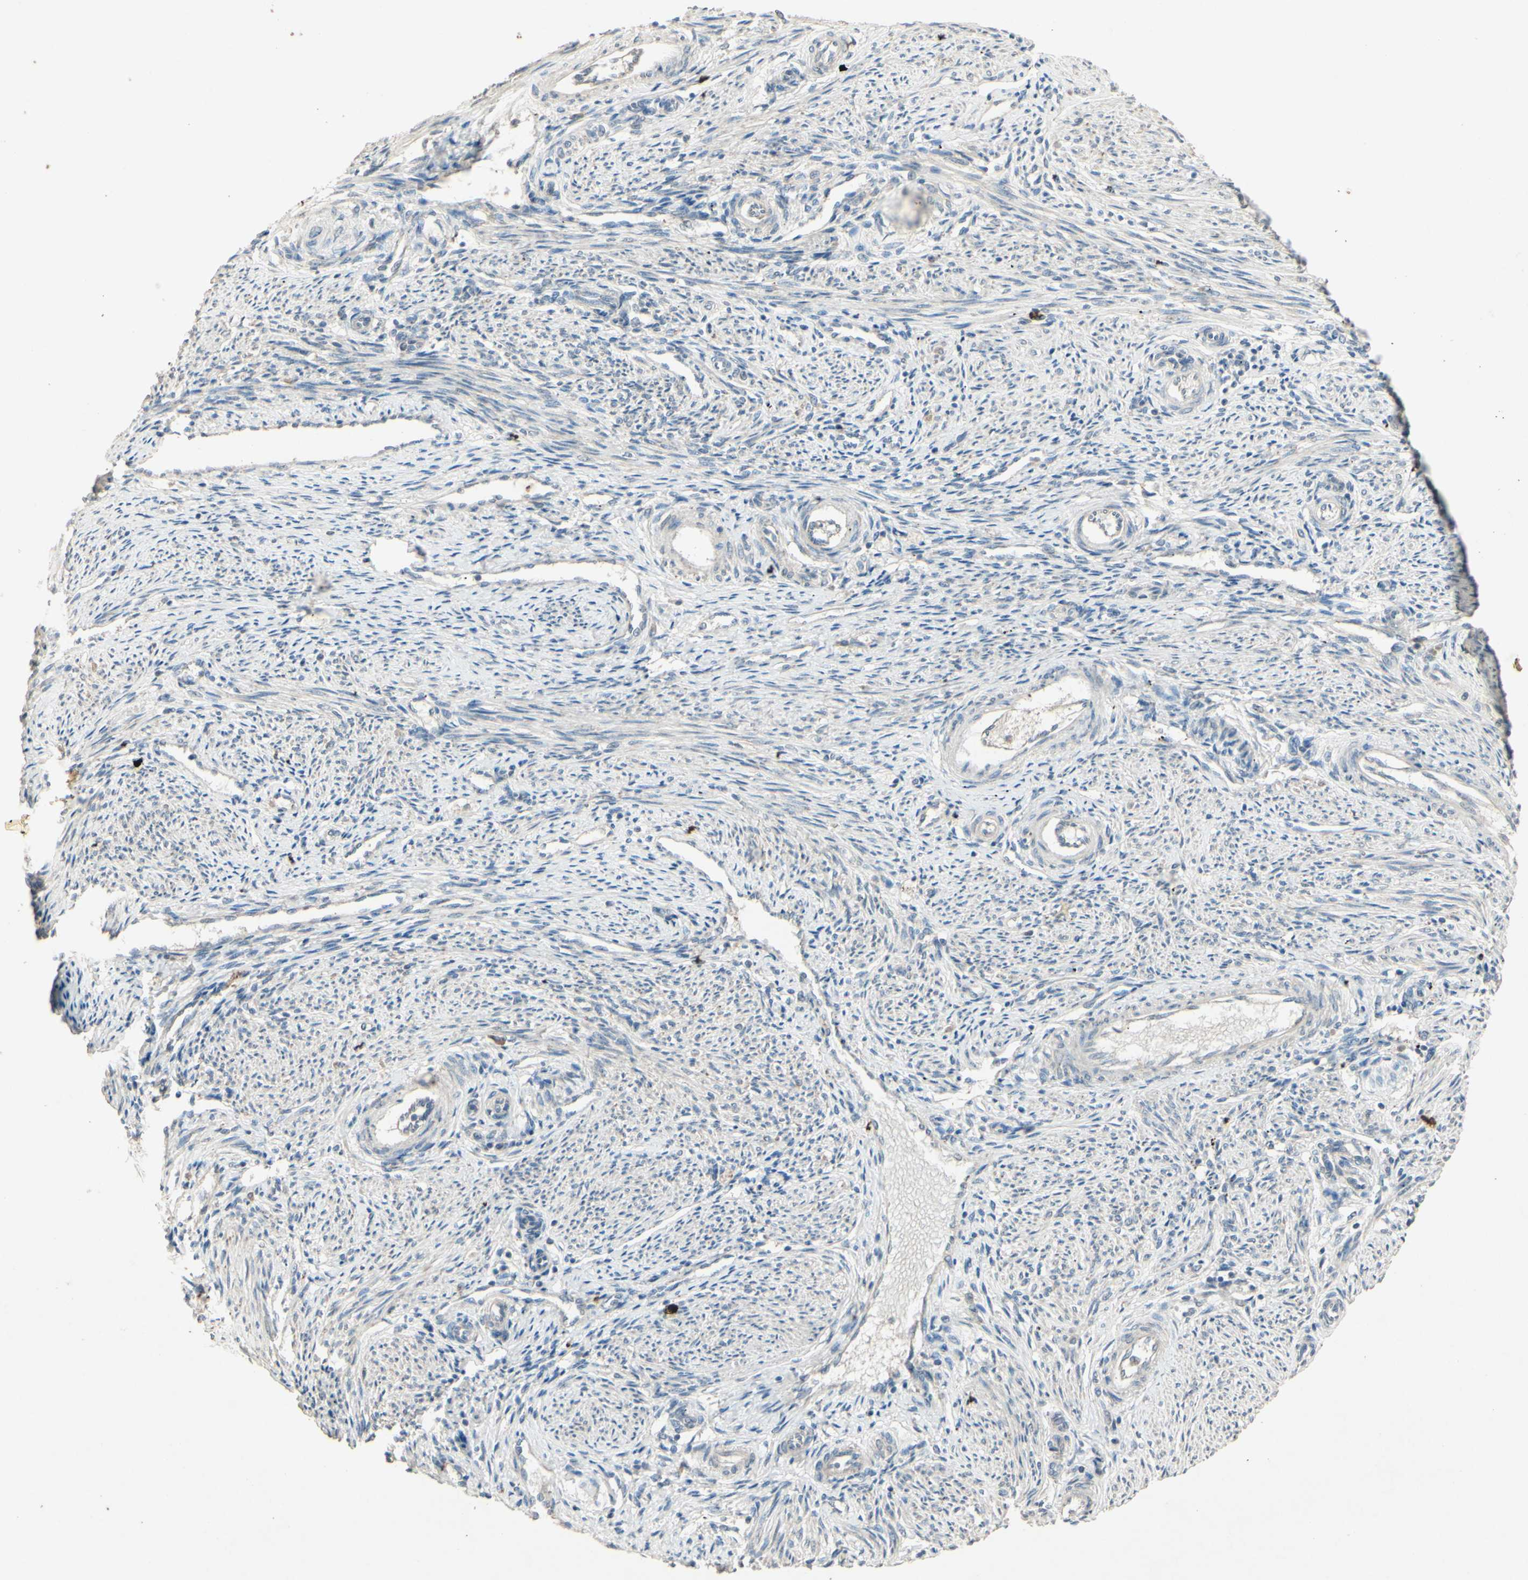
{"staining": {"intensity": "weak", "quantity": "<25%", "location": "cytoplasmic/membranous"}, "tissue": "endometrium", "cell_type": "Cells in endometrial stroma", "image_type": "normal", "snomed": [{"axis": "morphology", "description": "Normal tissue, NOS"}, {"axis": "topography", "description": "Endometrium"}], "caption": "Immunohistochemistry (IHC) micrograph of unremarkable endometrium stained for a protein (brown), which shows no positivity in cells in endometrial stroma. Brightfield microscopy of IHC stained with DAB (brown) and hematoxylin (blue), captured at high magnification.", "gene": "TIMM21", "patient": {"sex": "female", "age": 42}}